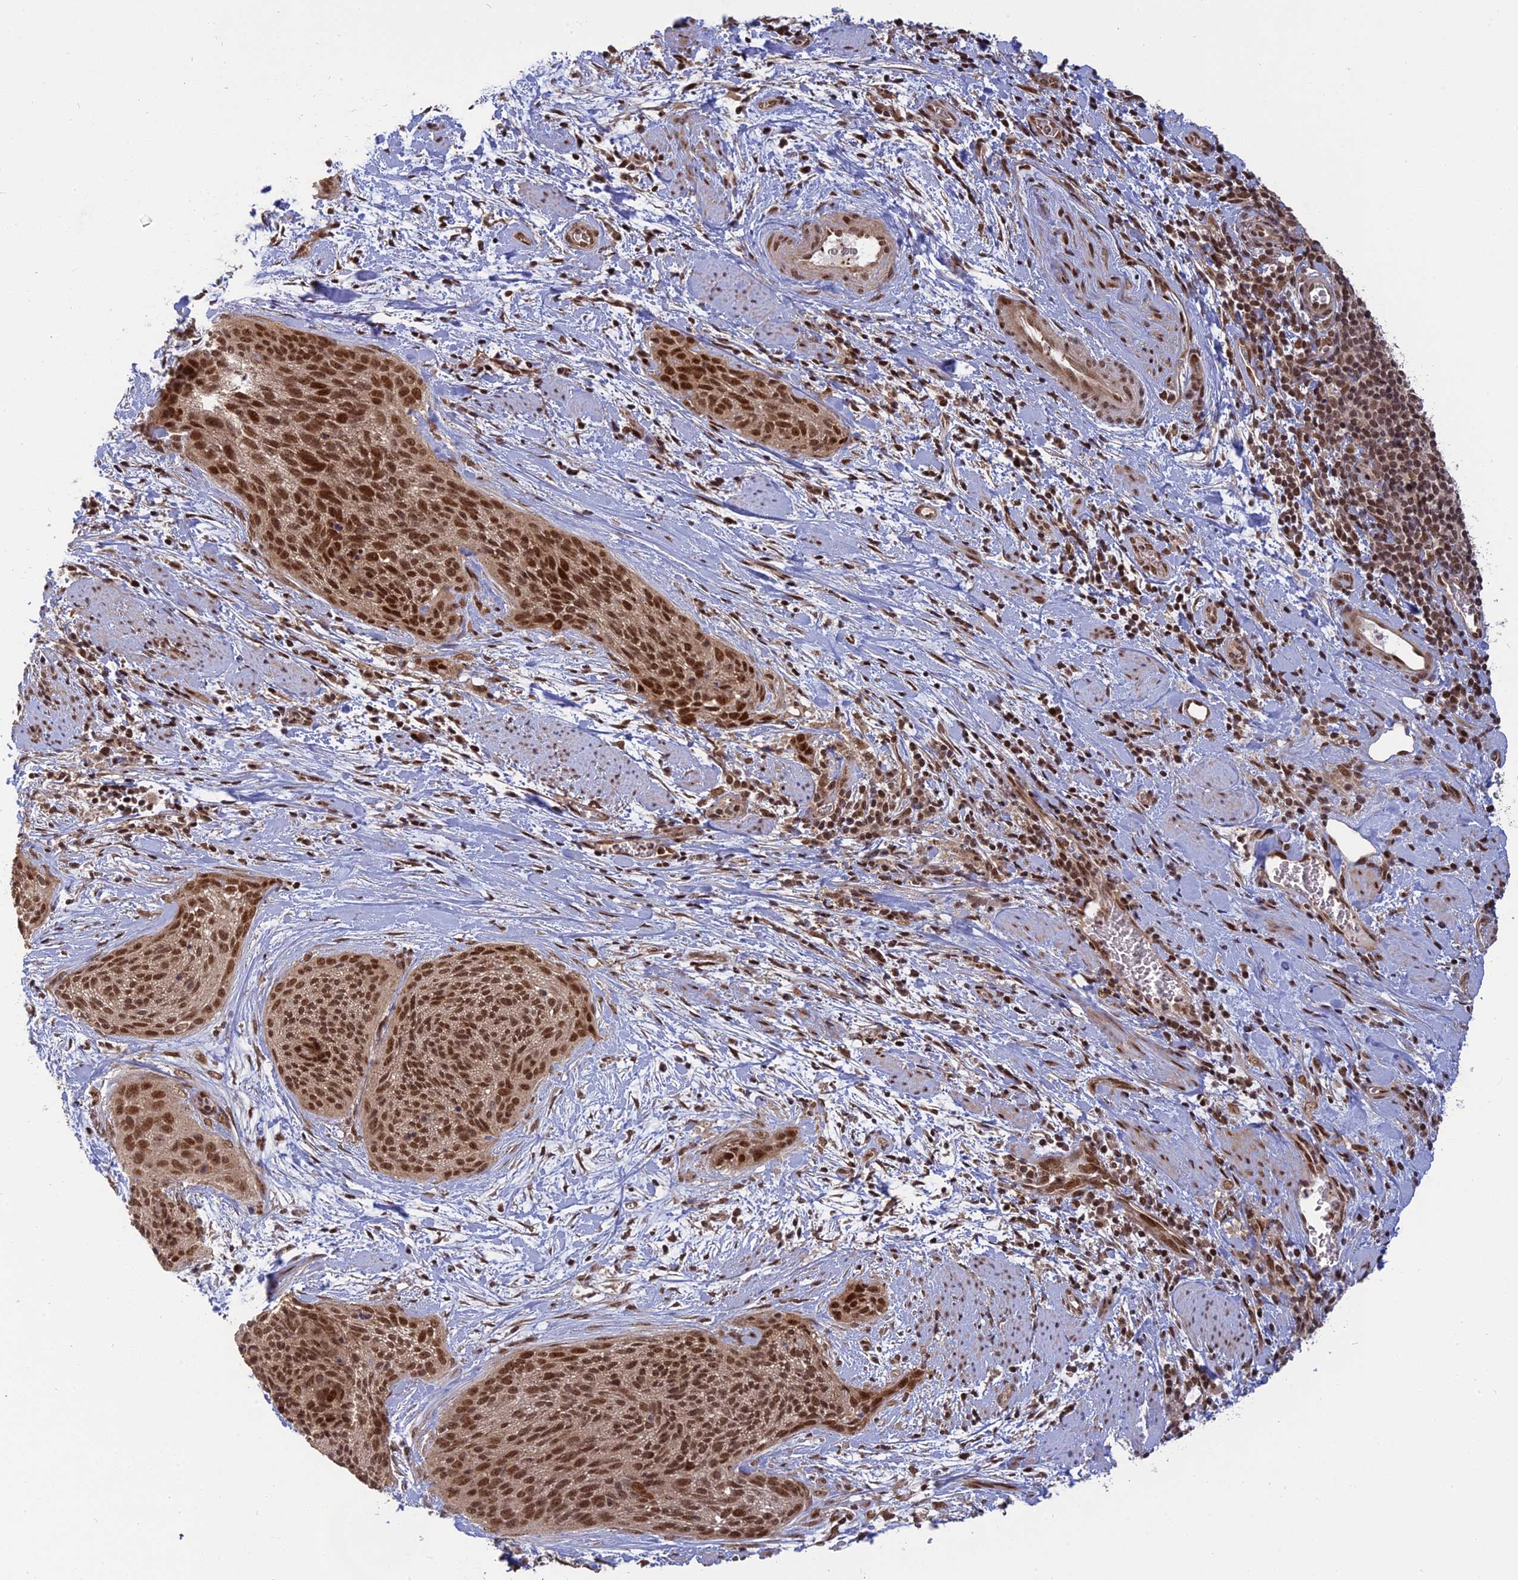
{"staining": {"intensity": "moderate", "quantity": ">75%", "location": "nuclear"}, "tissue": "cervical cancer", "cell_type": "Tumor cells", "image_type": "cancer", "snomed": [{"axis": "morphology", "description": "Squamous cell carcinoma, NOS"}, {"axis": "topography", "description": "Cervix"}], "caption": "Immunohistochemistry (IHC) micrograph of neoplastic tissue: human cervical cancer stained using immunohistochemistry (IHC) exhibits medium levels of moderate protein expression localized specifically in the nuclear of tumor cells, appearing as a nuclear brown color.", "gene": "PKIG", "patient": {"sex": "female", "age": 55}}